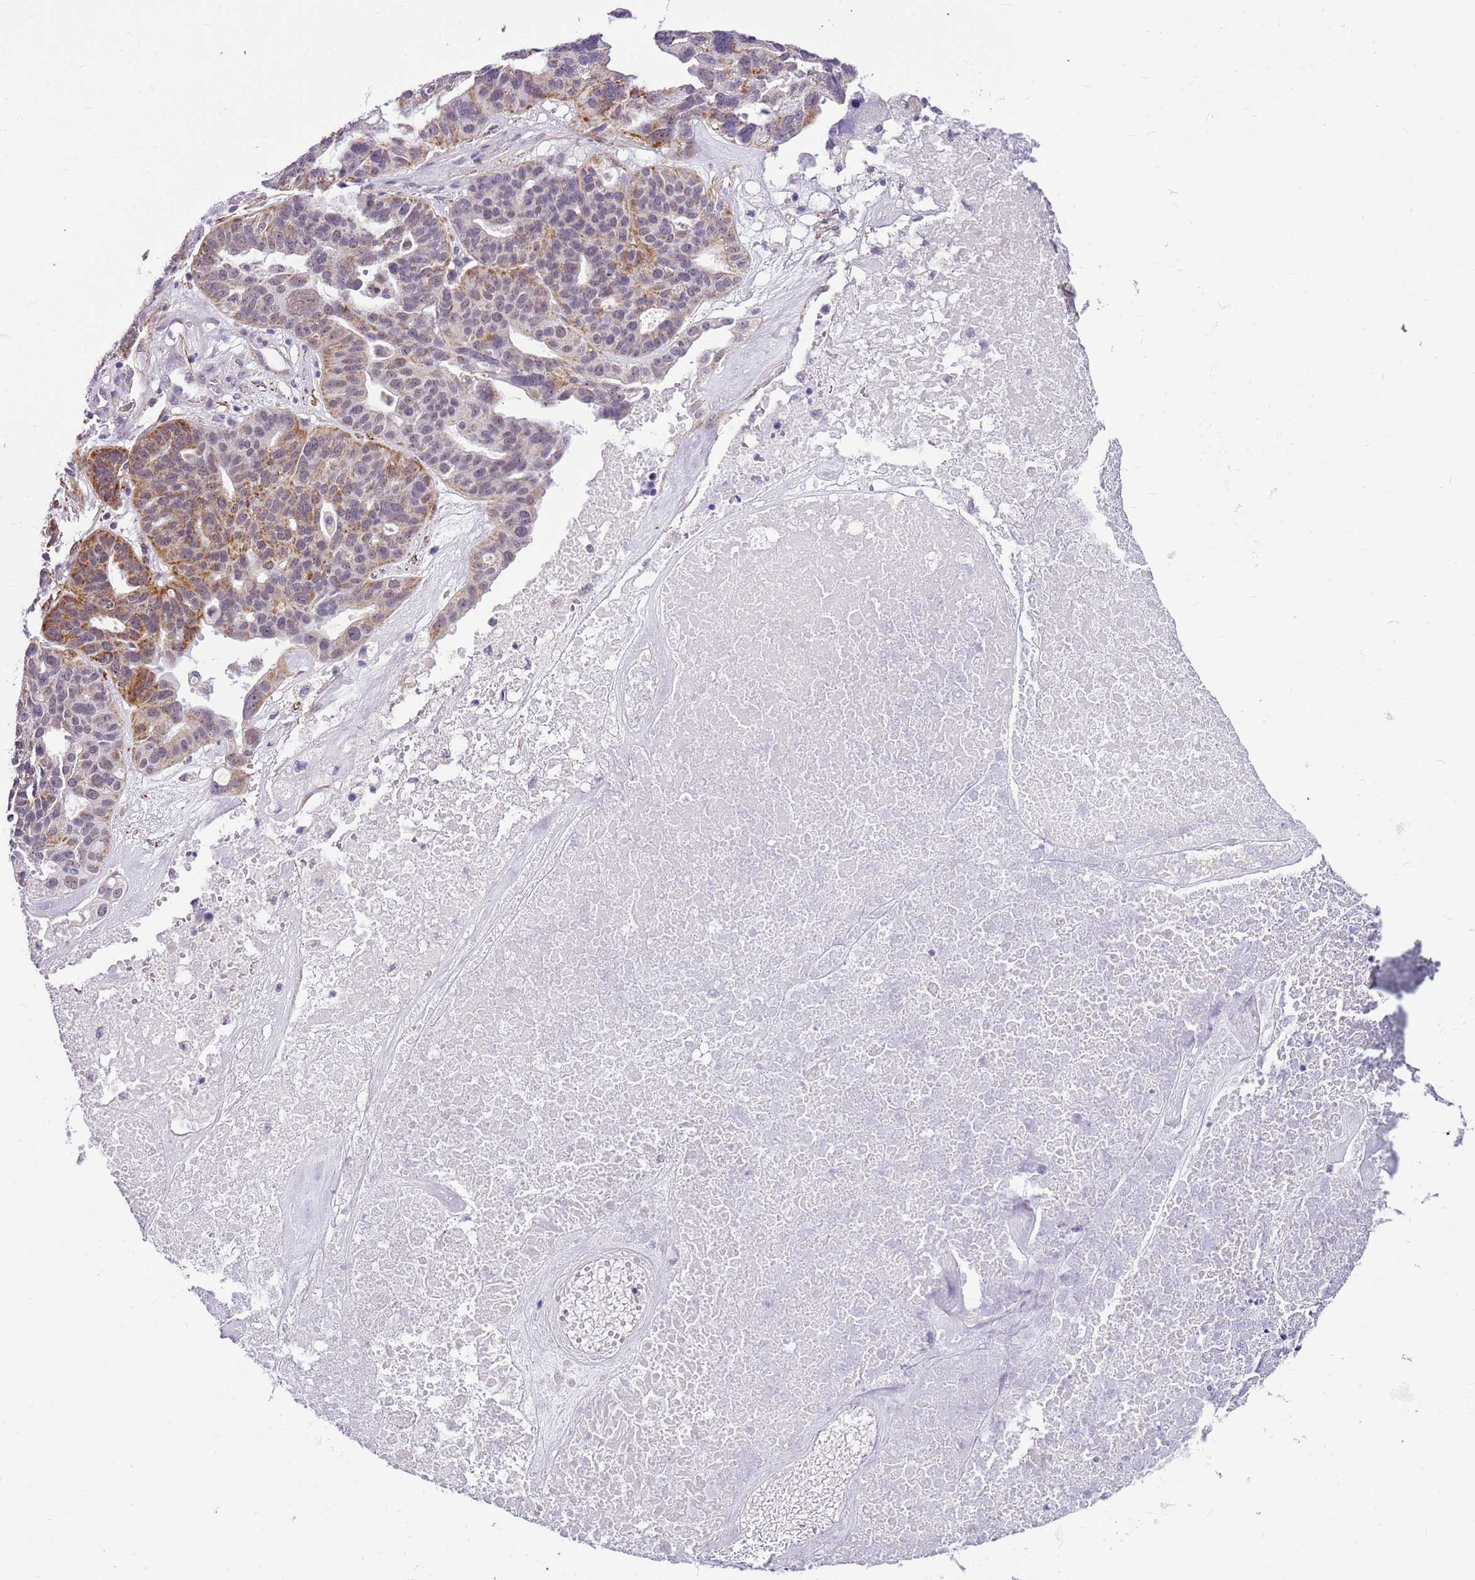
{"staining": {"intensity": "weak", "quantity": "<25%", "location": "nuclear"}, "tissue": "ovarian cancer", "cell_type": "Tumor cells", "image_type": "cancer", "snomed": [{"axis": "morphology", "description": "Cystadenocarcinoma, serous, NOS"}, {"axis": "topography", "description": "Ovary"}], "caption": "The IHC micrograph has no significant staining in tumor cells of serous cystadenocarcinoma (ovarian) tissue.", "gene": "SMIM4", "patient": {"sex": "female", "age": 59}}